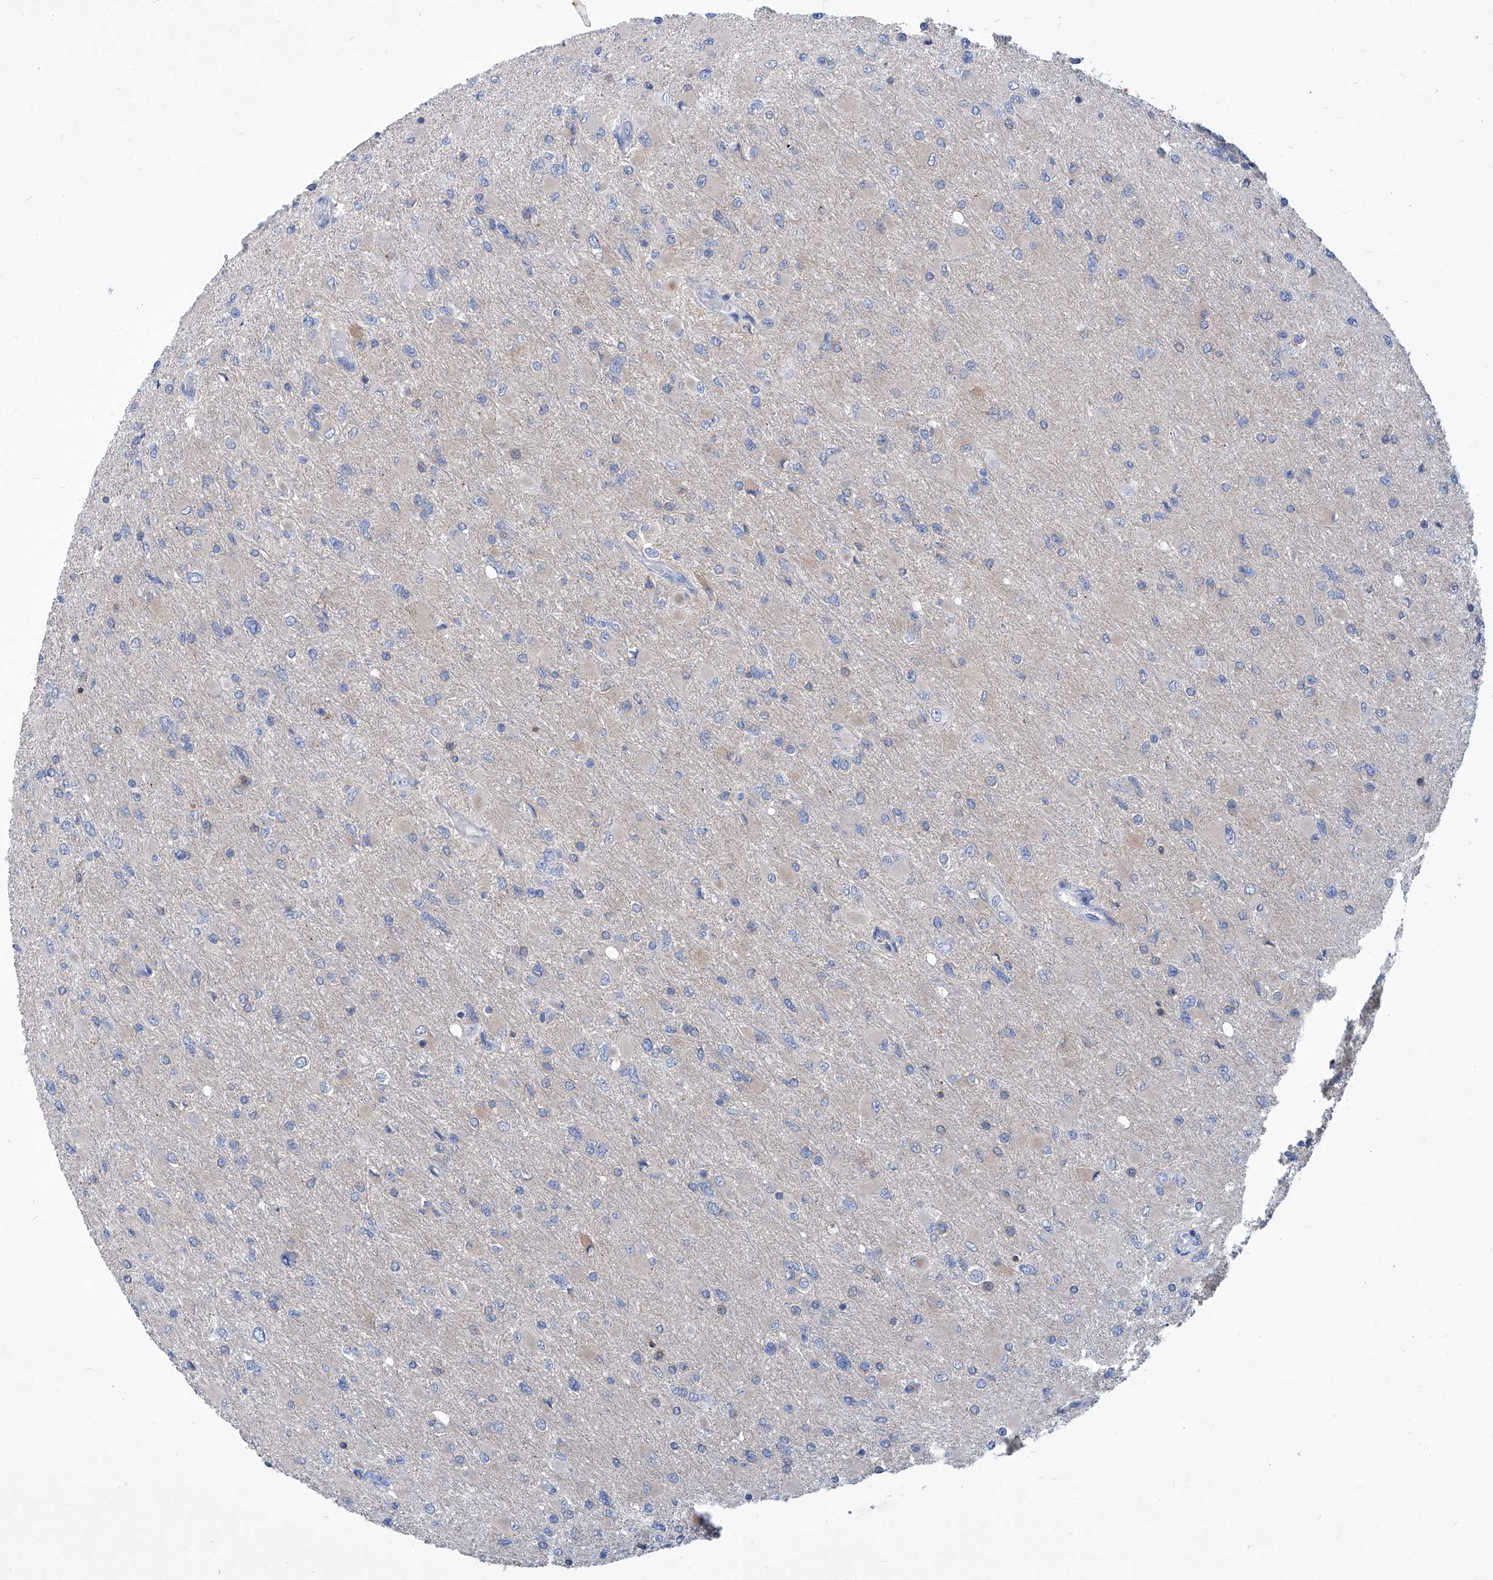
{"staining": {"intensity": "negative", "quantity": "none", "location": "none"}, "tissue": "glioma", "cell_type": "Tumor cells", "image_type": "cancer", "snomed": [{"axis": "morphology", "description": "Glioma, malignant, High grade"}, {"axis": "topography", "description": "Cerebral cortex"}], "caption": "IHC photomicrograph of human malignant glioma (high-grade) stained for a protein (brown), which demonstrates no expression in tumor cells.", "gene": "EPHA8", "patient": {"sex": "female", "age": 36}}